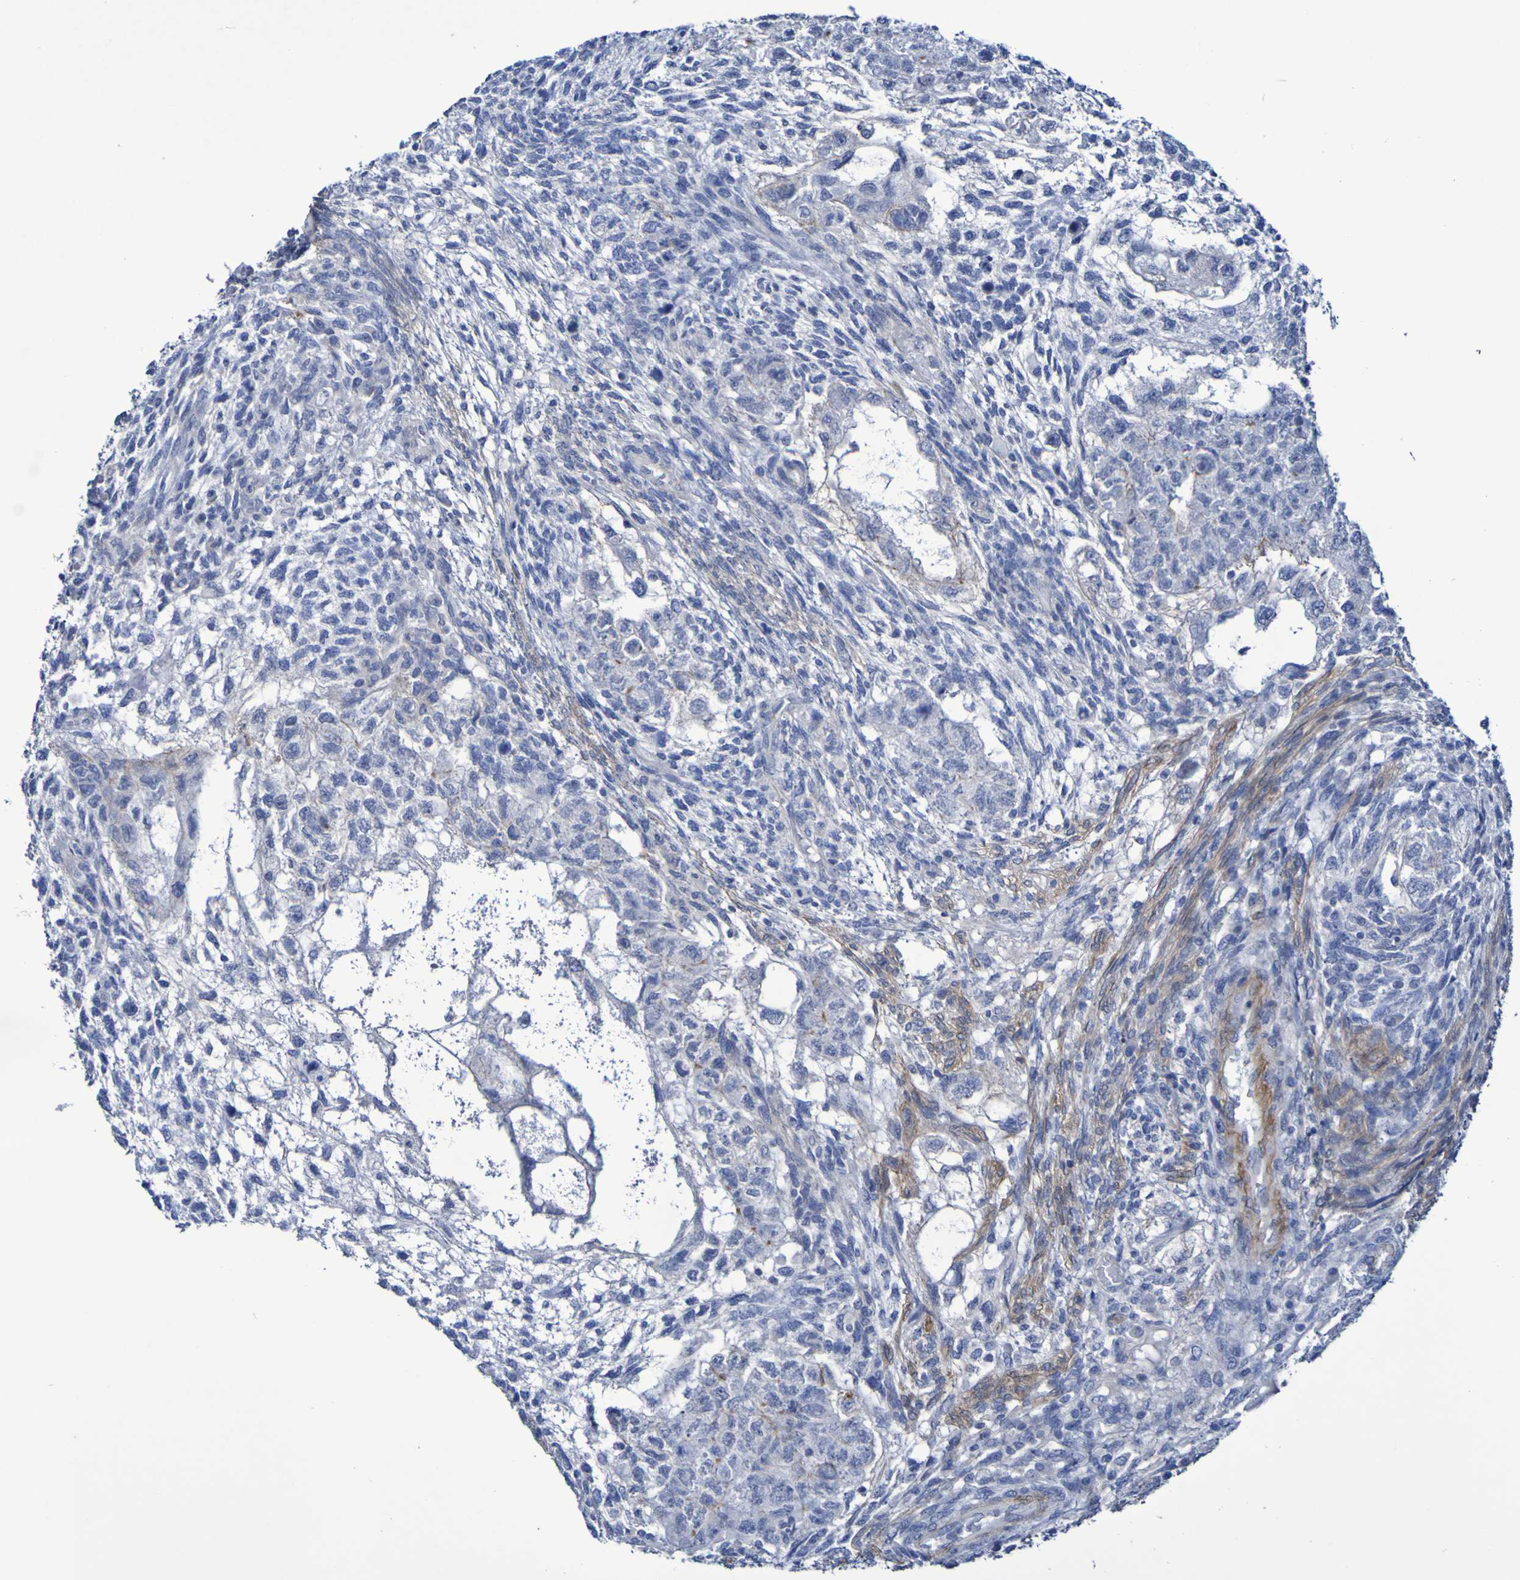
{"staining": {"intensity": "negative", "quantity": "none", "location": "none"}, "tissue": "testis cancer", "cell_type": "Tumor cells", "image_type": "cancer", "snomed": [{"axis": "morphology", "description": "Normal tissue, NOS"}, {"axis": "morphology", "description": "Carcinoma, Embryonal, NOS"}, {"axis": "topography", "description": "Testis"}], "caption": "High magnification brightfield microscopy of embryonal carcinoma (testis) stained with DAB (brown) and counterstained with hematoxylin (blue): tumor cells show no significant positivity.", "gene": "LPP", "patient": {"sex": "male", "age": 36}}